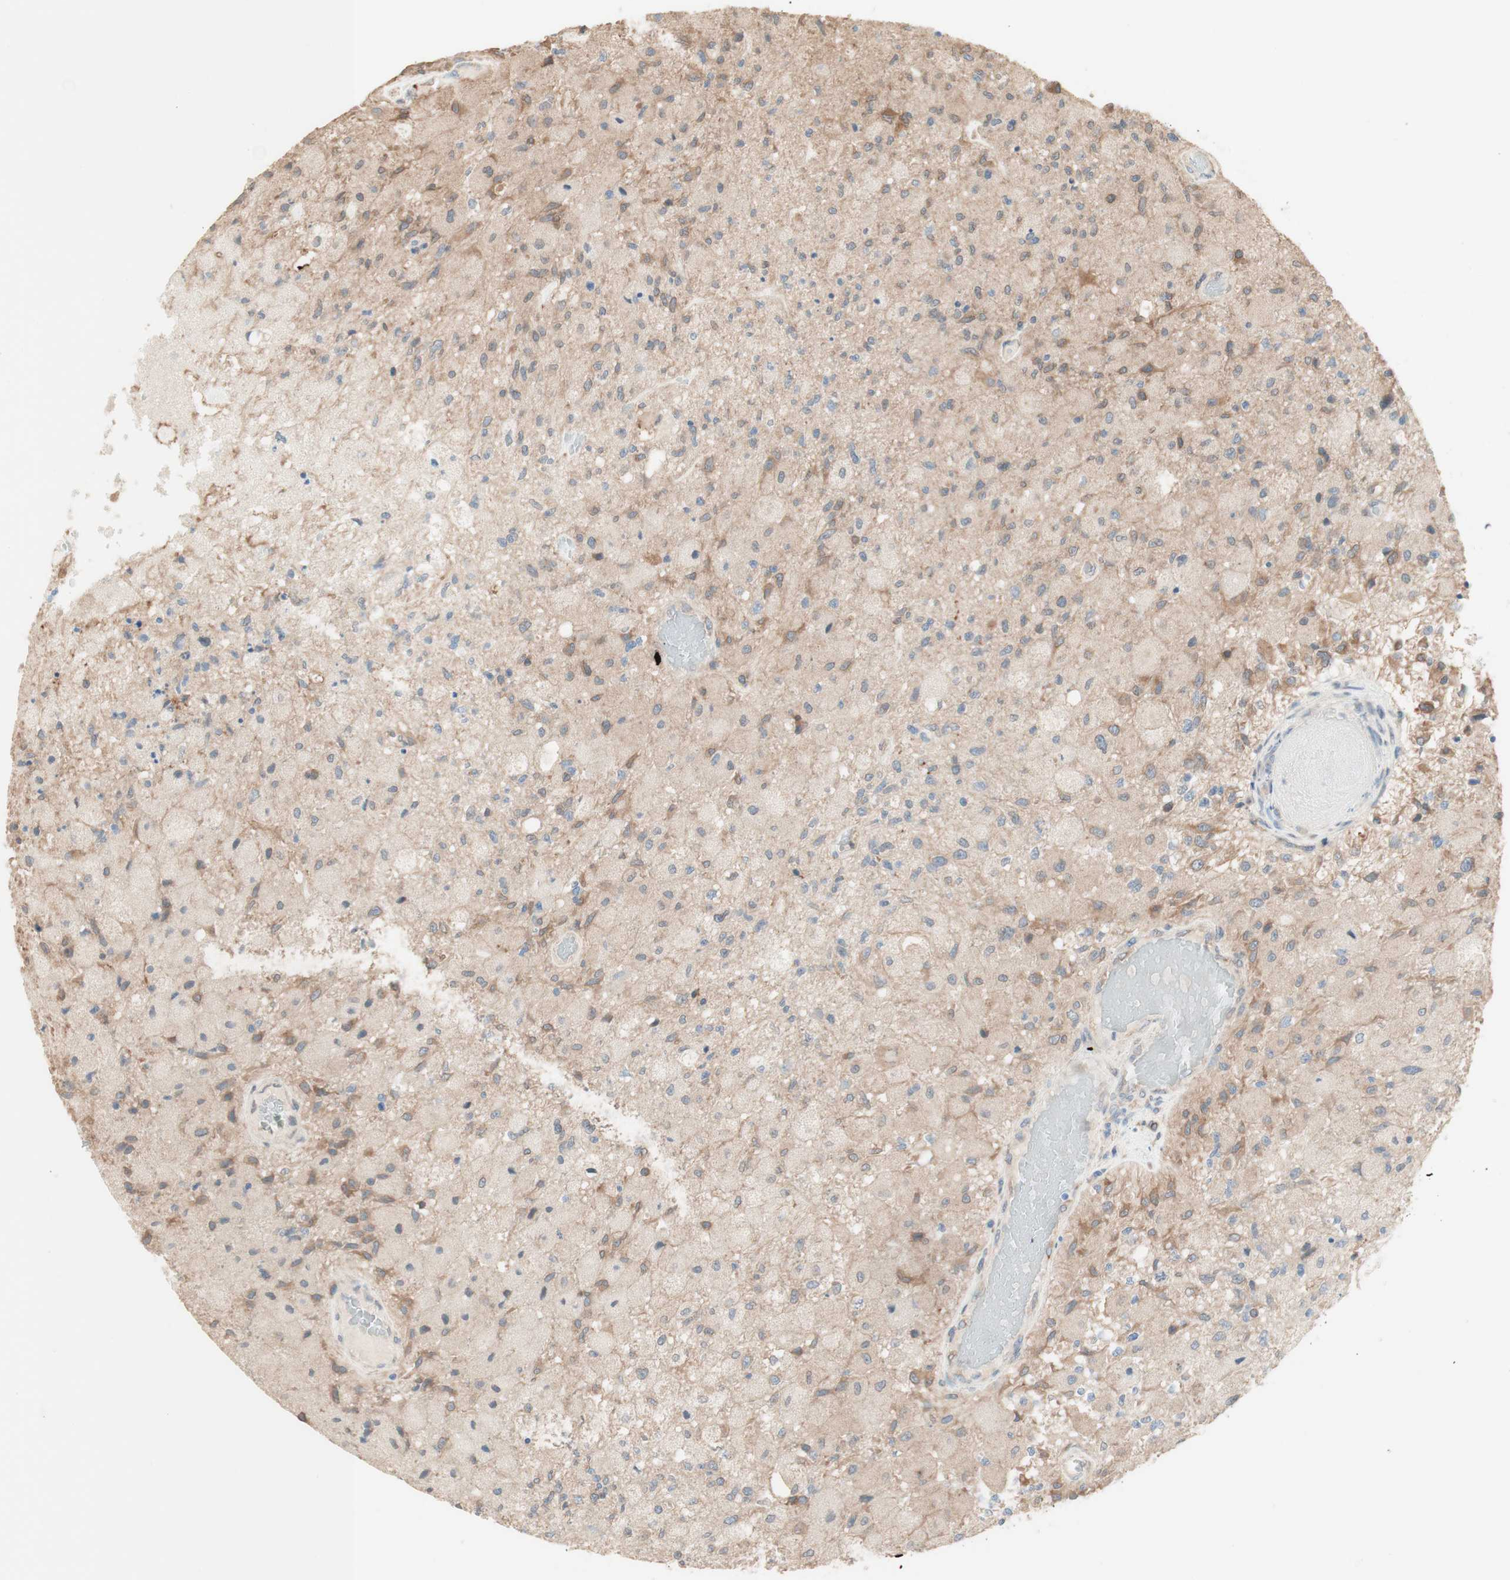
{"staining": {"intensity": "weak", "quantity": "25%-75%", "location": "cytoplasmic/membranous"}, "tissue": "glioma", "cell_type": "Tumor cells", "image_type": "cancer", "snomed": [{"axis": "morphology", "description": "Normal tissue, NOS"}, {"axis": "morphology", "description": "Glioma, malignant, High grade"}, {"axis": "topography", "description": "Cerebral cortex"}], "caption": "Human high-grade glioma (malignant) stained for a protein (brown) displays weak cytoplasmic/membranous positive expression in about 25%-75% of tumor cells.", "gene": "COMT", "patient": {"sex": "male", "age": 77}}